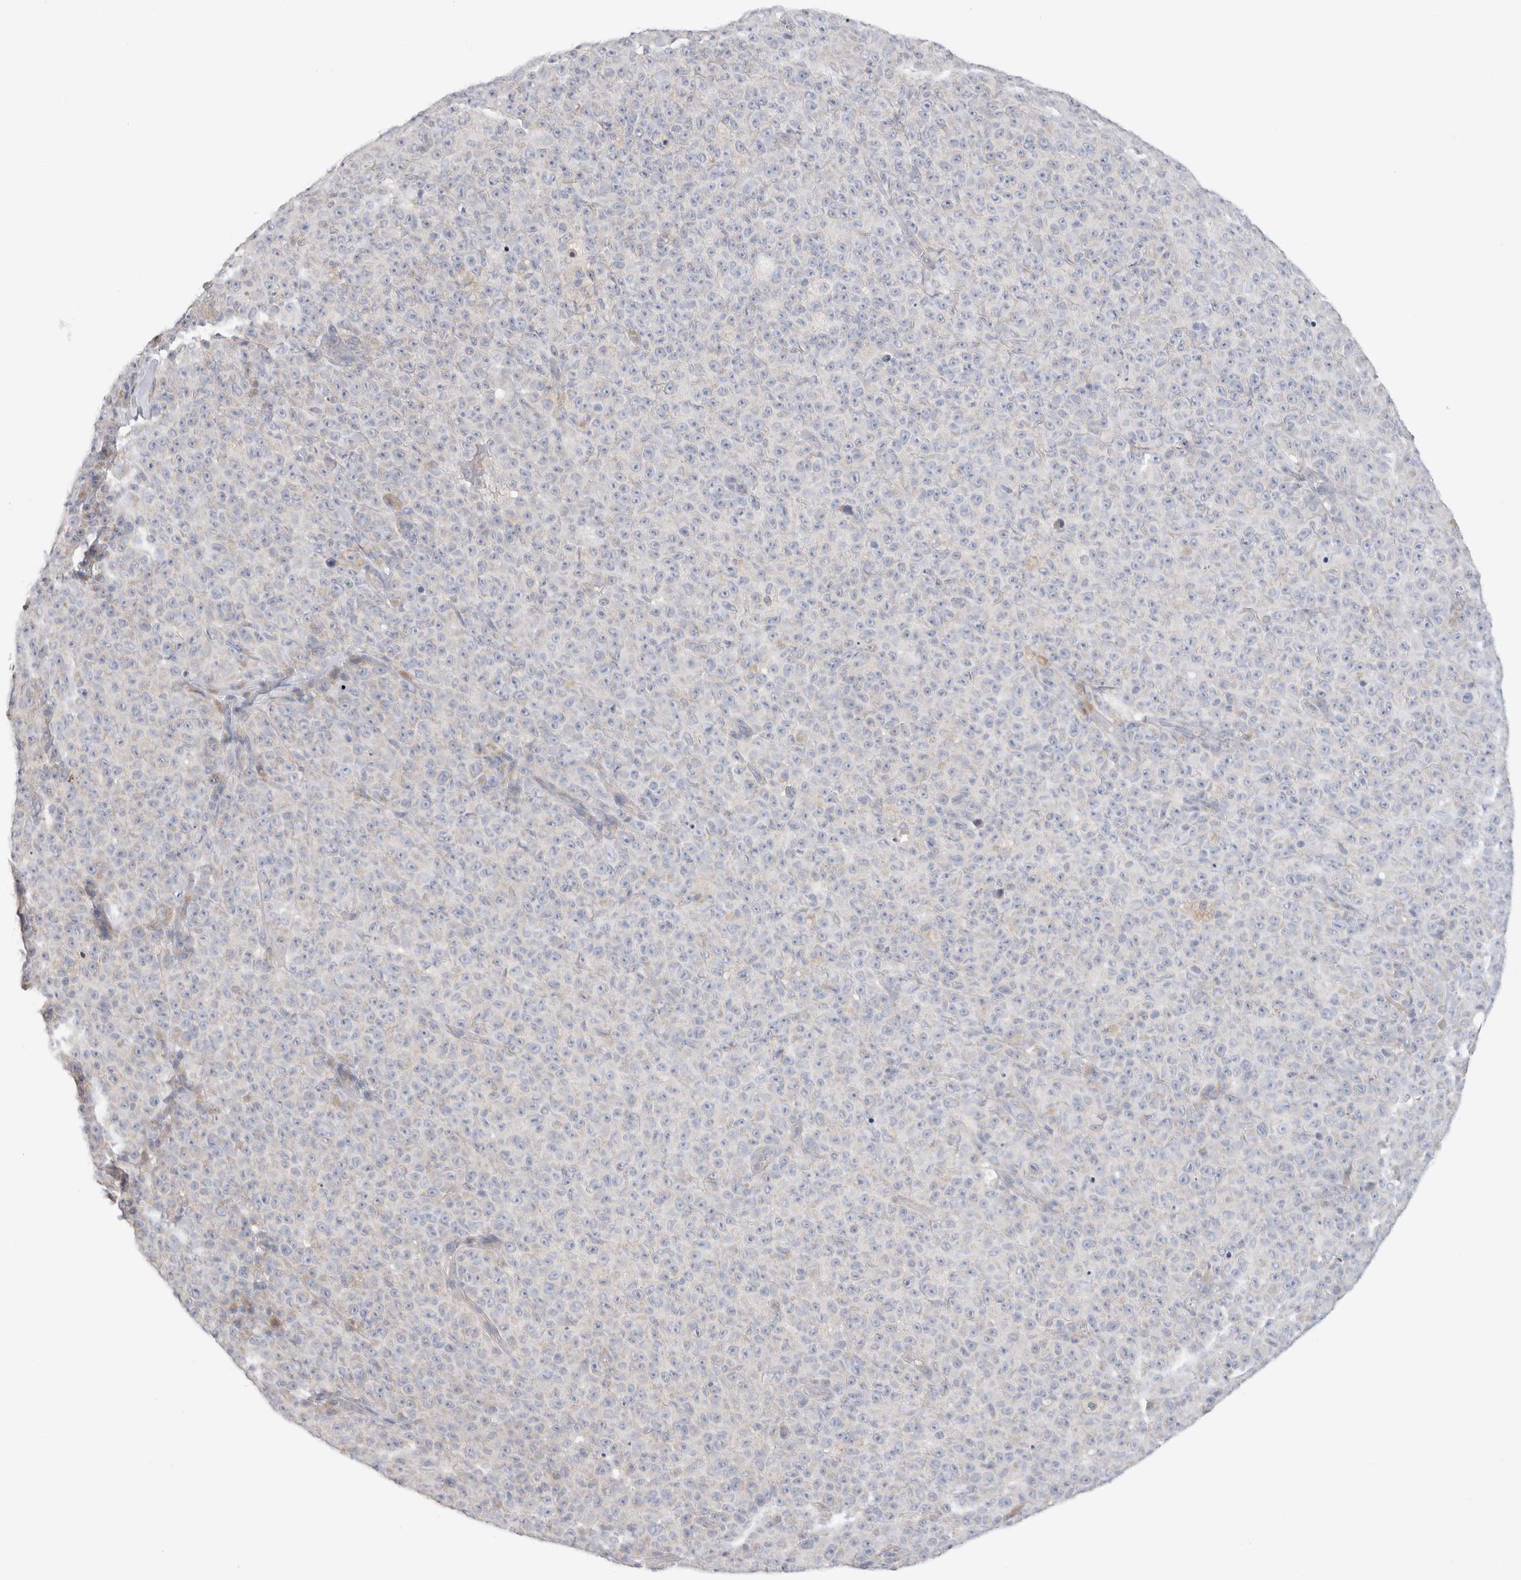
{"staining": {"intensity": "negative", "quantity": "none", "location": "none"}, "tissue": "melanoma", "cell_type": "Tumor cells", "image_type": "cancer", "snomed": [{"axis": "morphology", "description": "Malignant melanoma, NOS"}, {"axis": "topography", "description": "Skin"}], "caption": "DAB immunohistochemical staining of malignant melanoma exhibits no significant expression in tumor cells.", "gene": "DMD", "patient": {"sex": "female", "age": 82}}